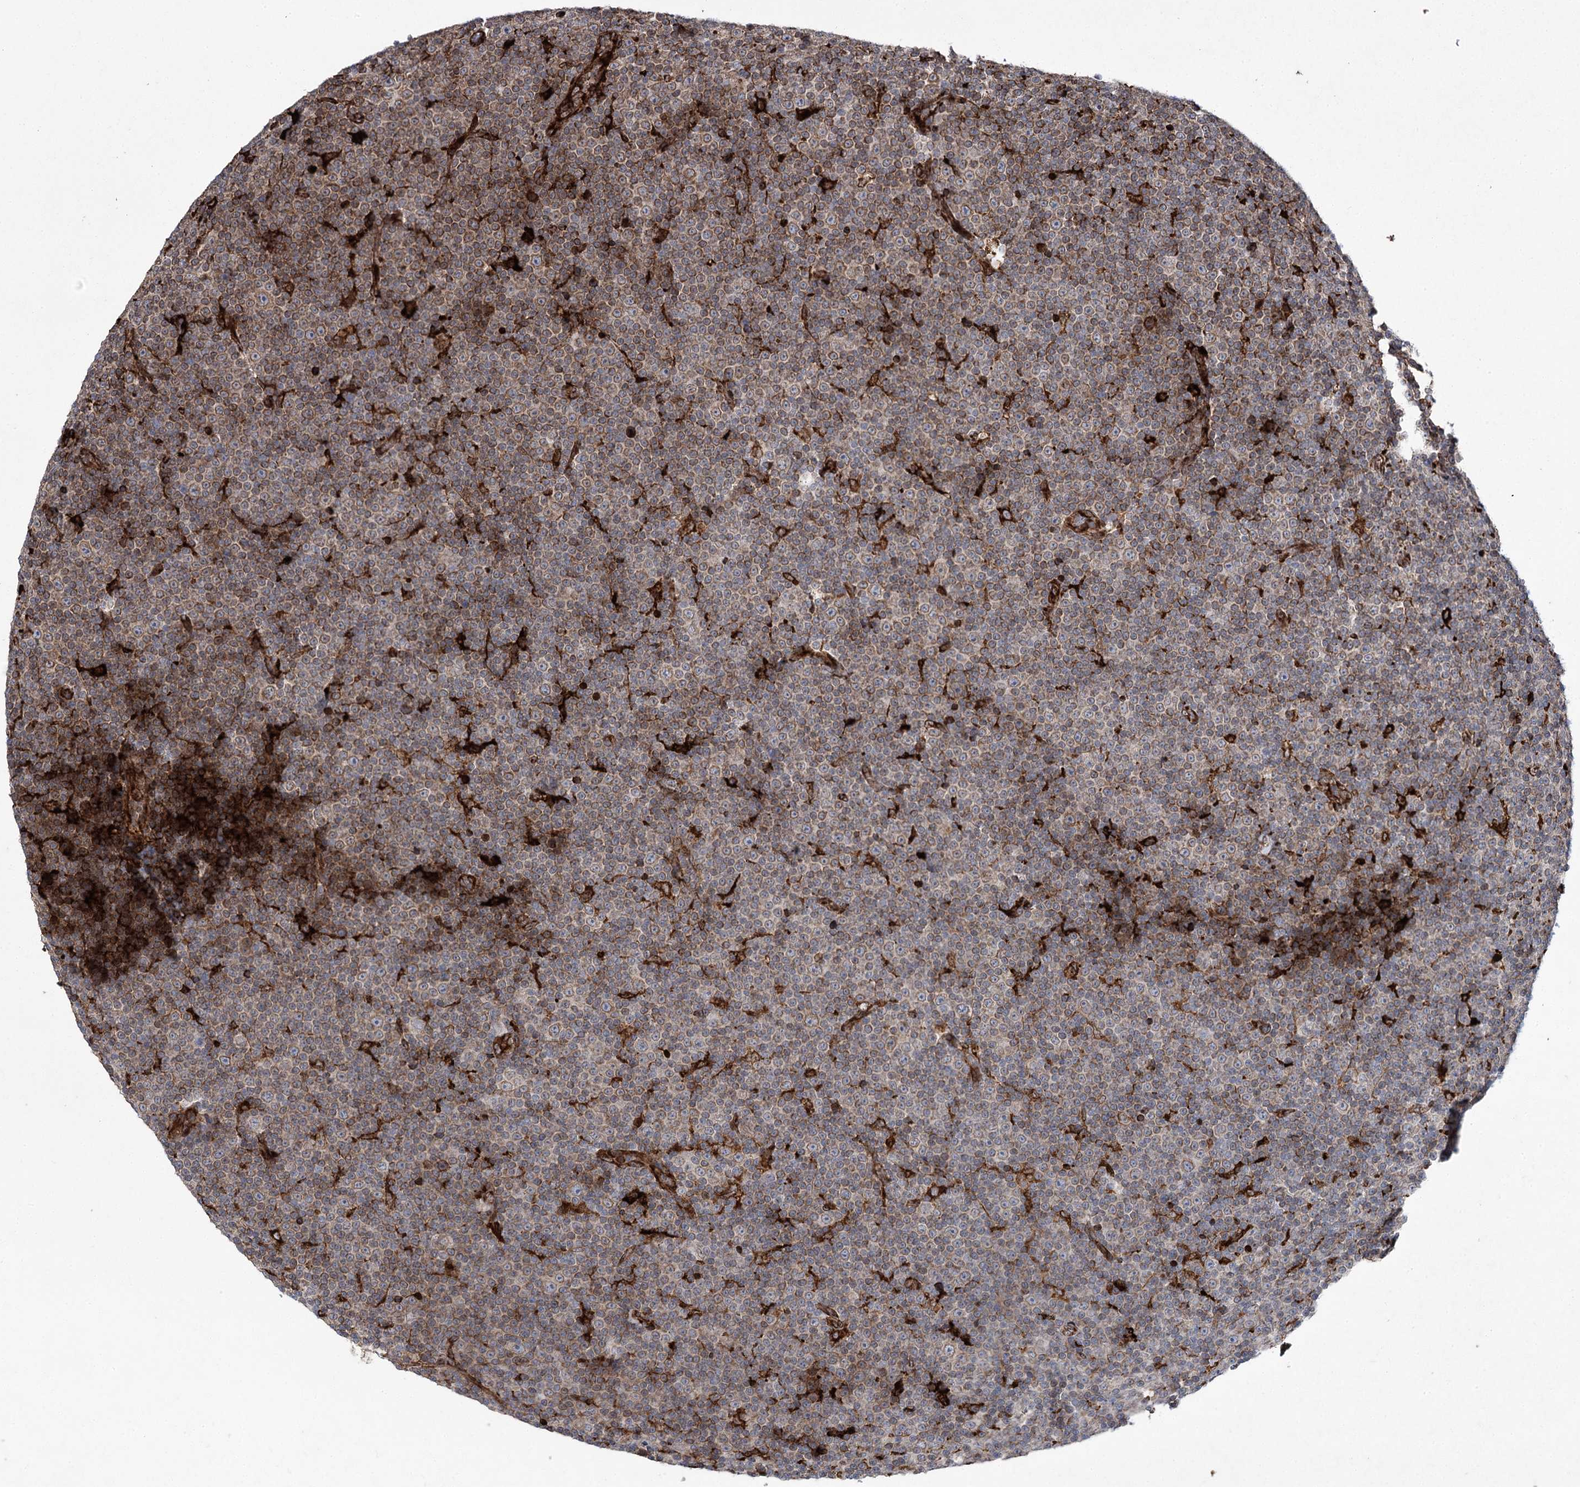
{"staining": {"intensity": "moderate", "quantity": ">75%", "location": "cytoplasmic/membranous"}, "tissue": "lymphoma", "cell_type": "Tumor cells", "image_type": "cancer", "snomed": [{"axis": "morphology", "description": "Malignant lymphoma, non-Hodgkin's type, Low grade"}, {"axis": "topography", "description": "Lymph node"}], "caption": "Human lymphoma stained for a protein (brown) displays moderate cytoplasmic/membranous positive staining in about >75% of tumor cells.", "gene": "DCUN1D4", "patient": {"sex": "female", "age": 67}}